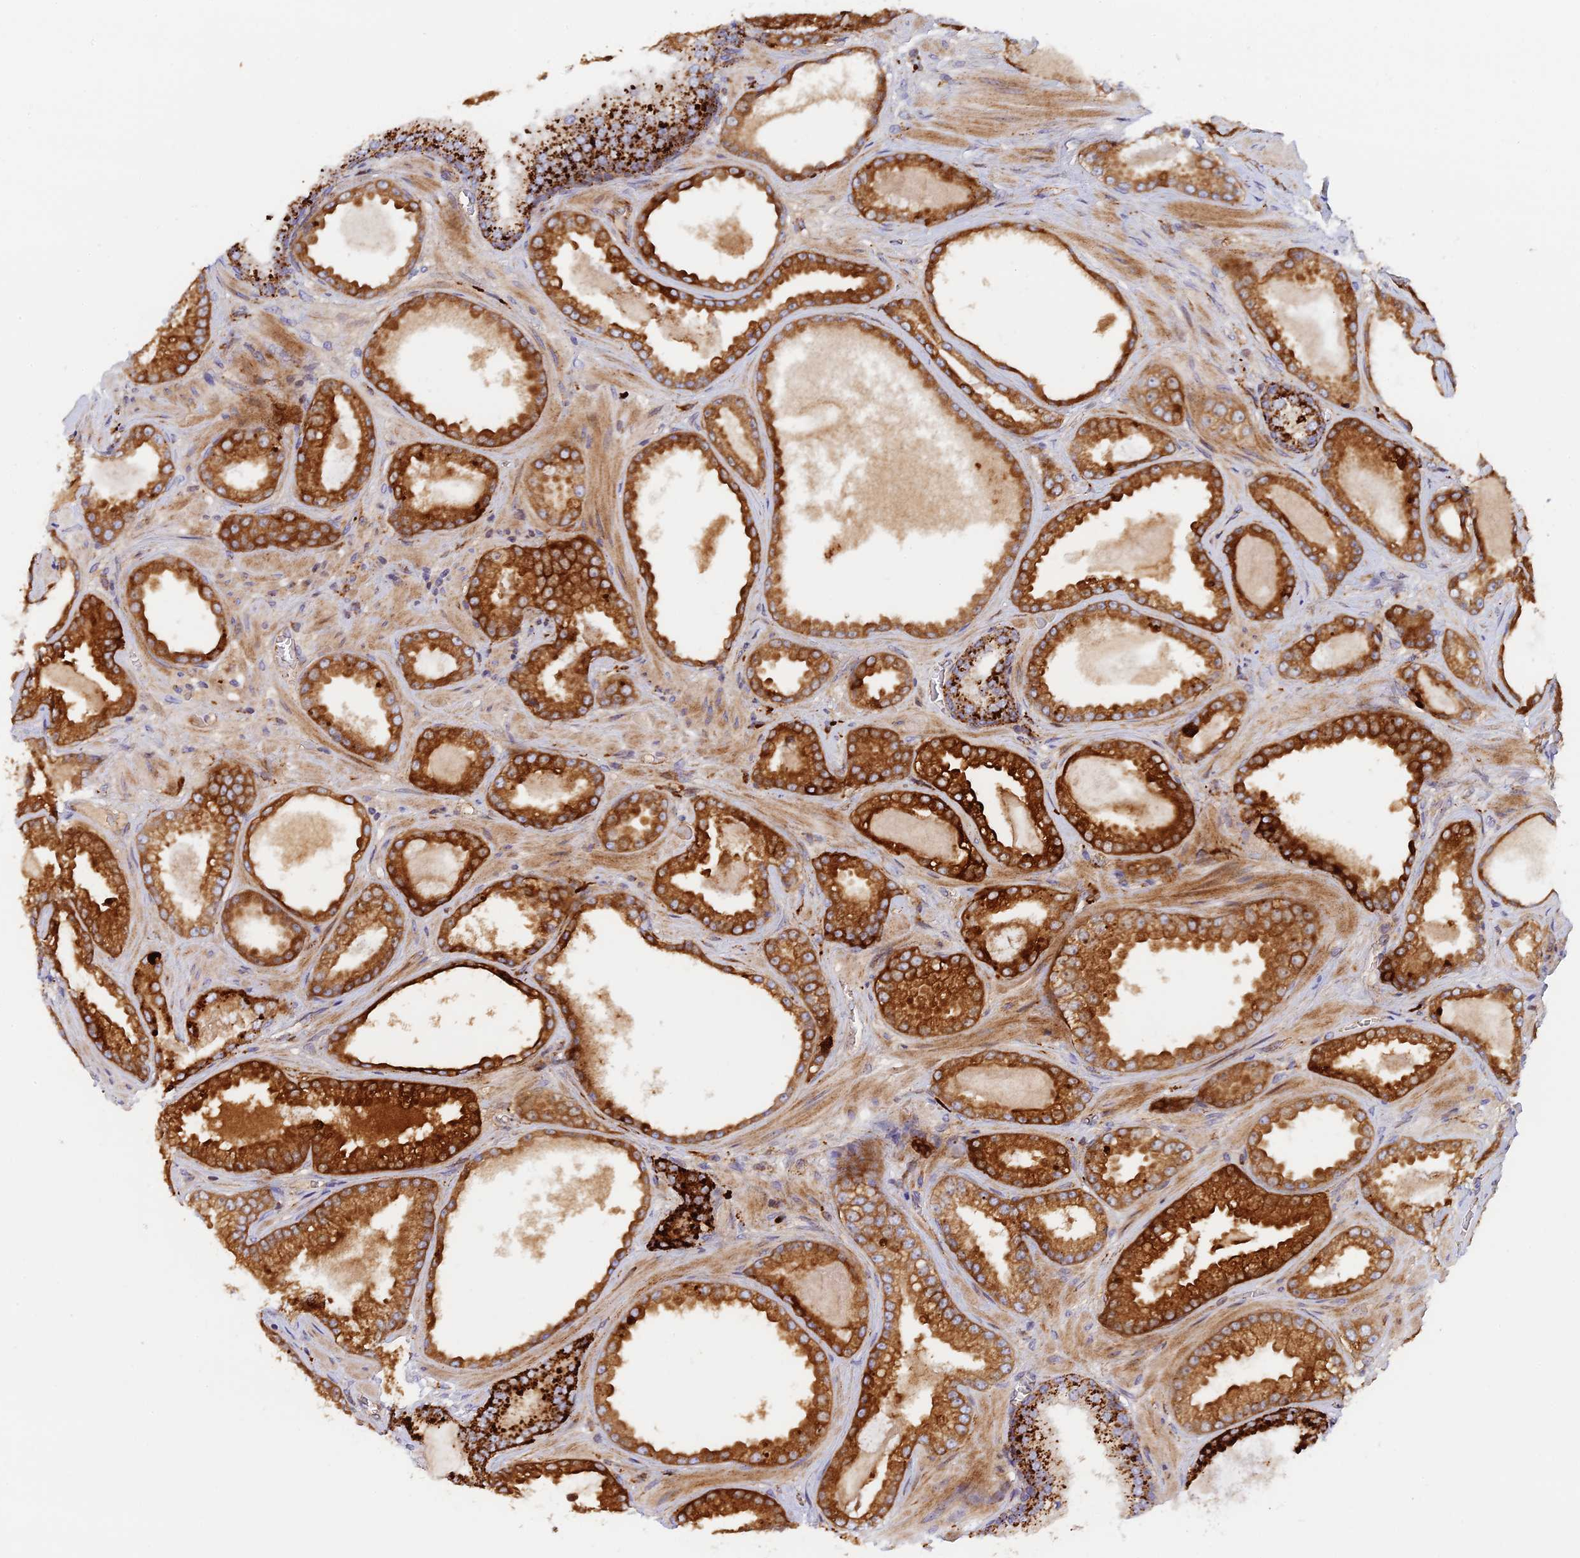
{"staining": {"intensity": "strong", "quantity": ">75%", "location": "cytoplasmic/membranous"}, "tissue": "prostate cancer", "cell_type": "Tumor cells", "image_type": "cancer", "snomed": [{"axis": "morphology", "description": "Adenocarcinoma, Low grade"}, {"axis": "topography", "description": "Prostate"}], "caption": "Tumor cells demonstrate strong cytoplasmic/membranous staining in approximately >75% of cells in prostate cancer. The staining was performed using DAB (3,3'-diaminobenzidine), with brown indicating positive protein expression. Nuclei are stained blue with hematoxylin.", "gene": "PPP2R3C", "patient": {"sex": "male", "age": 57}}